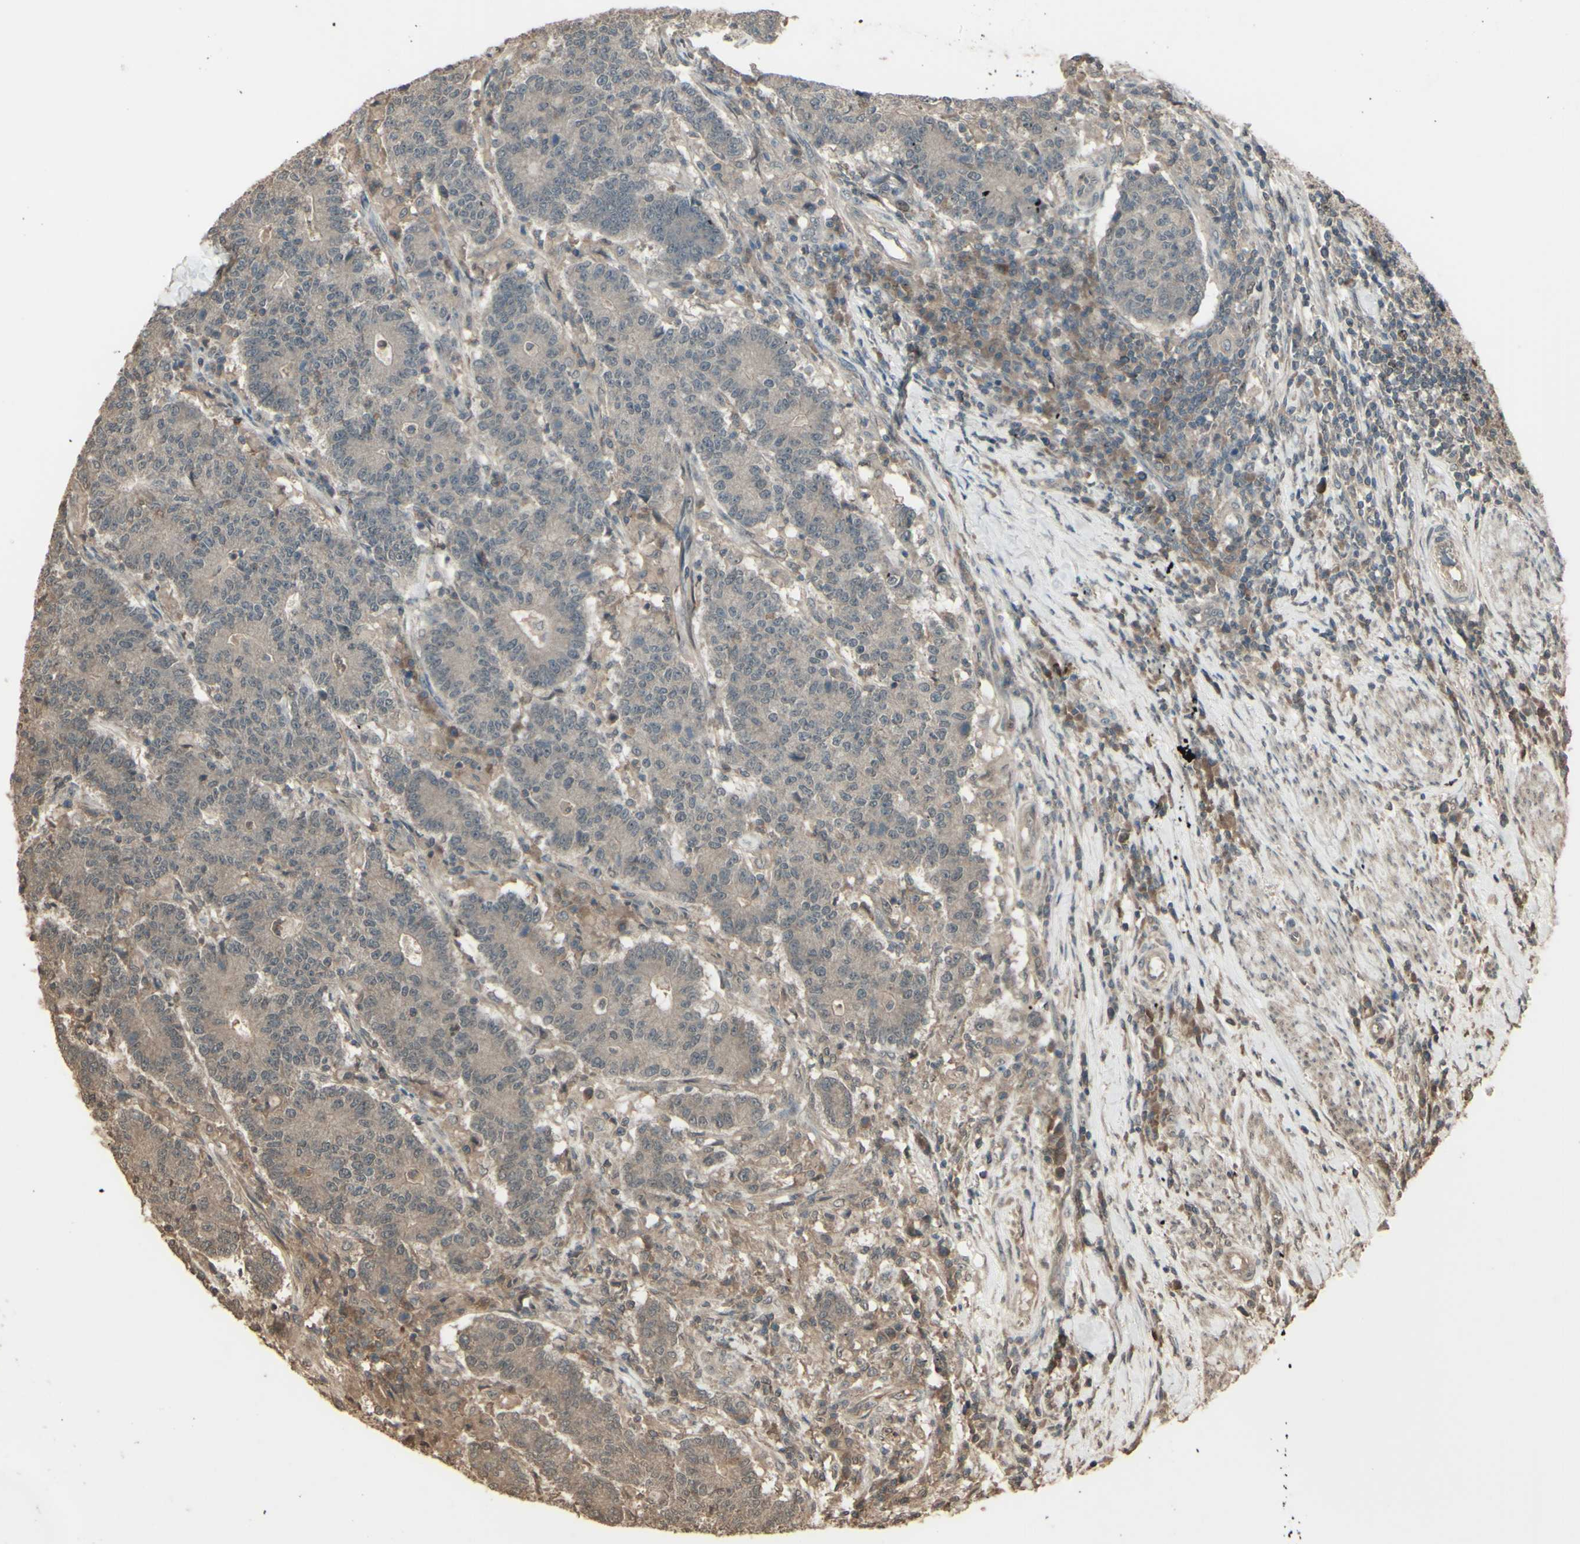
{"staining": {"intensity": "weak", "quantity": ">75%", "location": "cytoplasmic/membranous"}, "tissue": "colorectal cancer", "cell_type": "Tumor cells", "image_type": "cancer", "snomed": [{"axis": "morphology", "description": "Normal tissue, NOS"}, {"axis": "morphology", "description": "Adenocarcinoma, NOS"}, {"axis": "topography", "description": "Colon"}], "caption": "A photomicrograph of human adenocarcinoma (colorectal) stained for a protein demonstrates weak cytoplasmic/membranous brown staining in tumor cells. Nuclei are stained in blue.", "gene": "GNAS", "patient": {"sex": "female", "age": 75}}